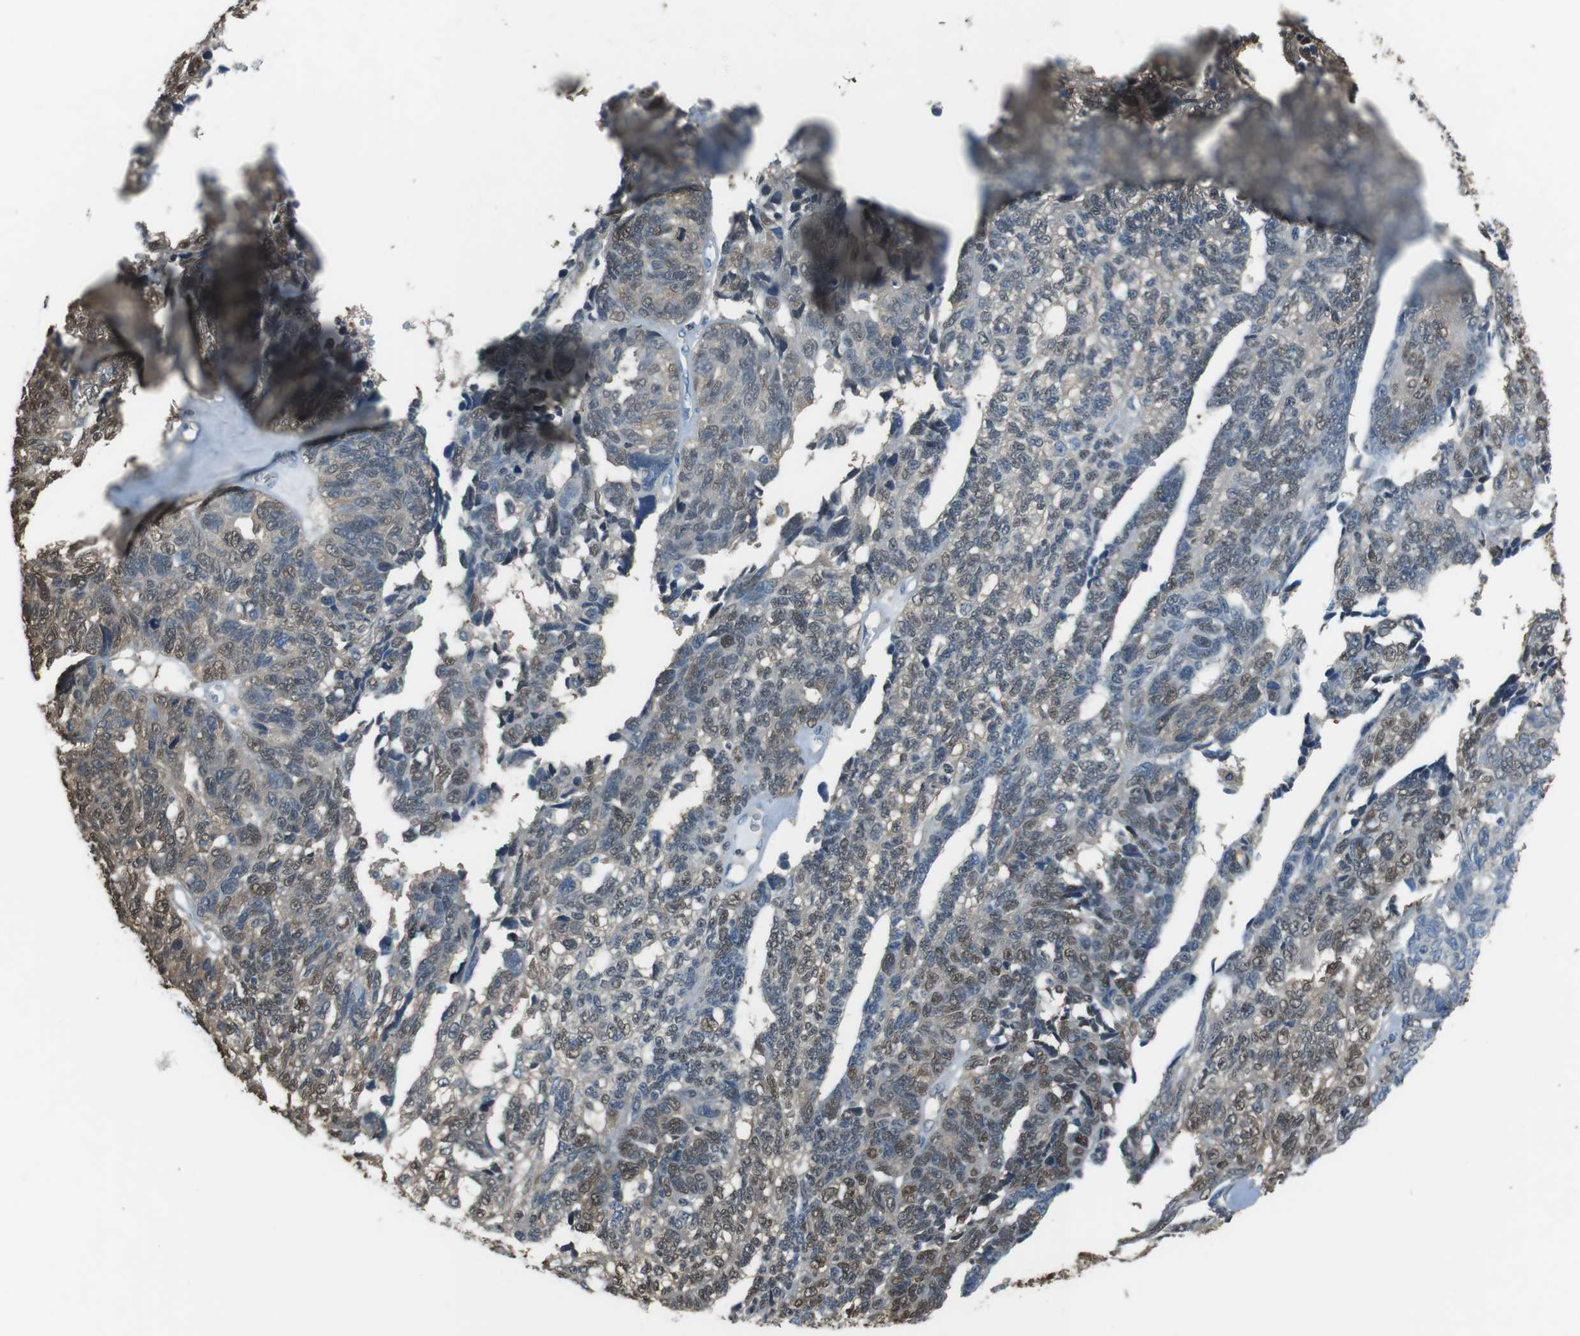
{"staining": {"intensity": "weak", "quantity": "25%-75%", "location": "cytoplasmic/membranous,nuclear"}, "tissue": "ovarian cancer", "cell_type": "Tumor cells", "image_type": "cancer", "snomed": [{"axis": "morphology", "description": "Cystadenocarcinoma, serous, NOS"}, {"axis": "topography", "description": "Ovary"}], "caption": "Ovarian cancer (serous cystadenocarcinoma) stained with a brown dye displays weak cytoplasmic/membranous and nuclear positive expression in about 25%-75% of tumor cells.", "gene": "TWSG1", "patient": {"sex": "female", "age": 79}}